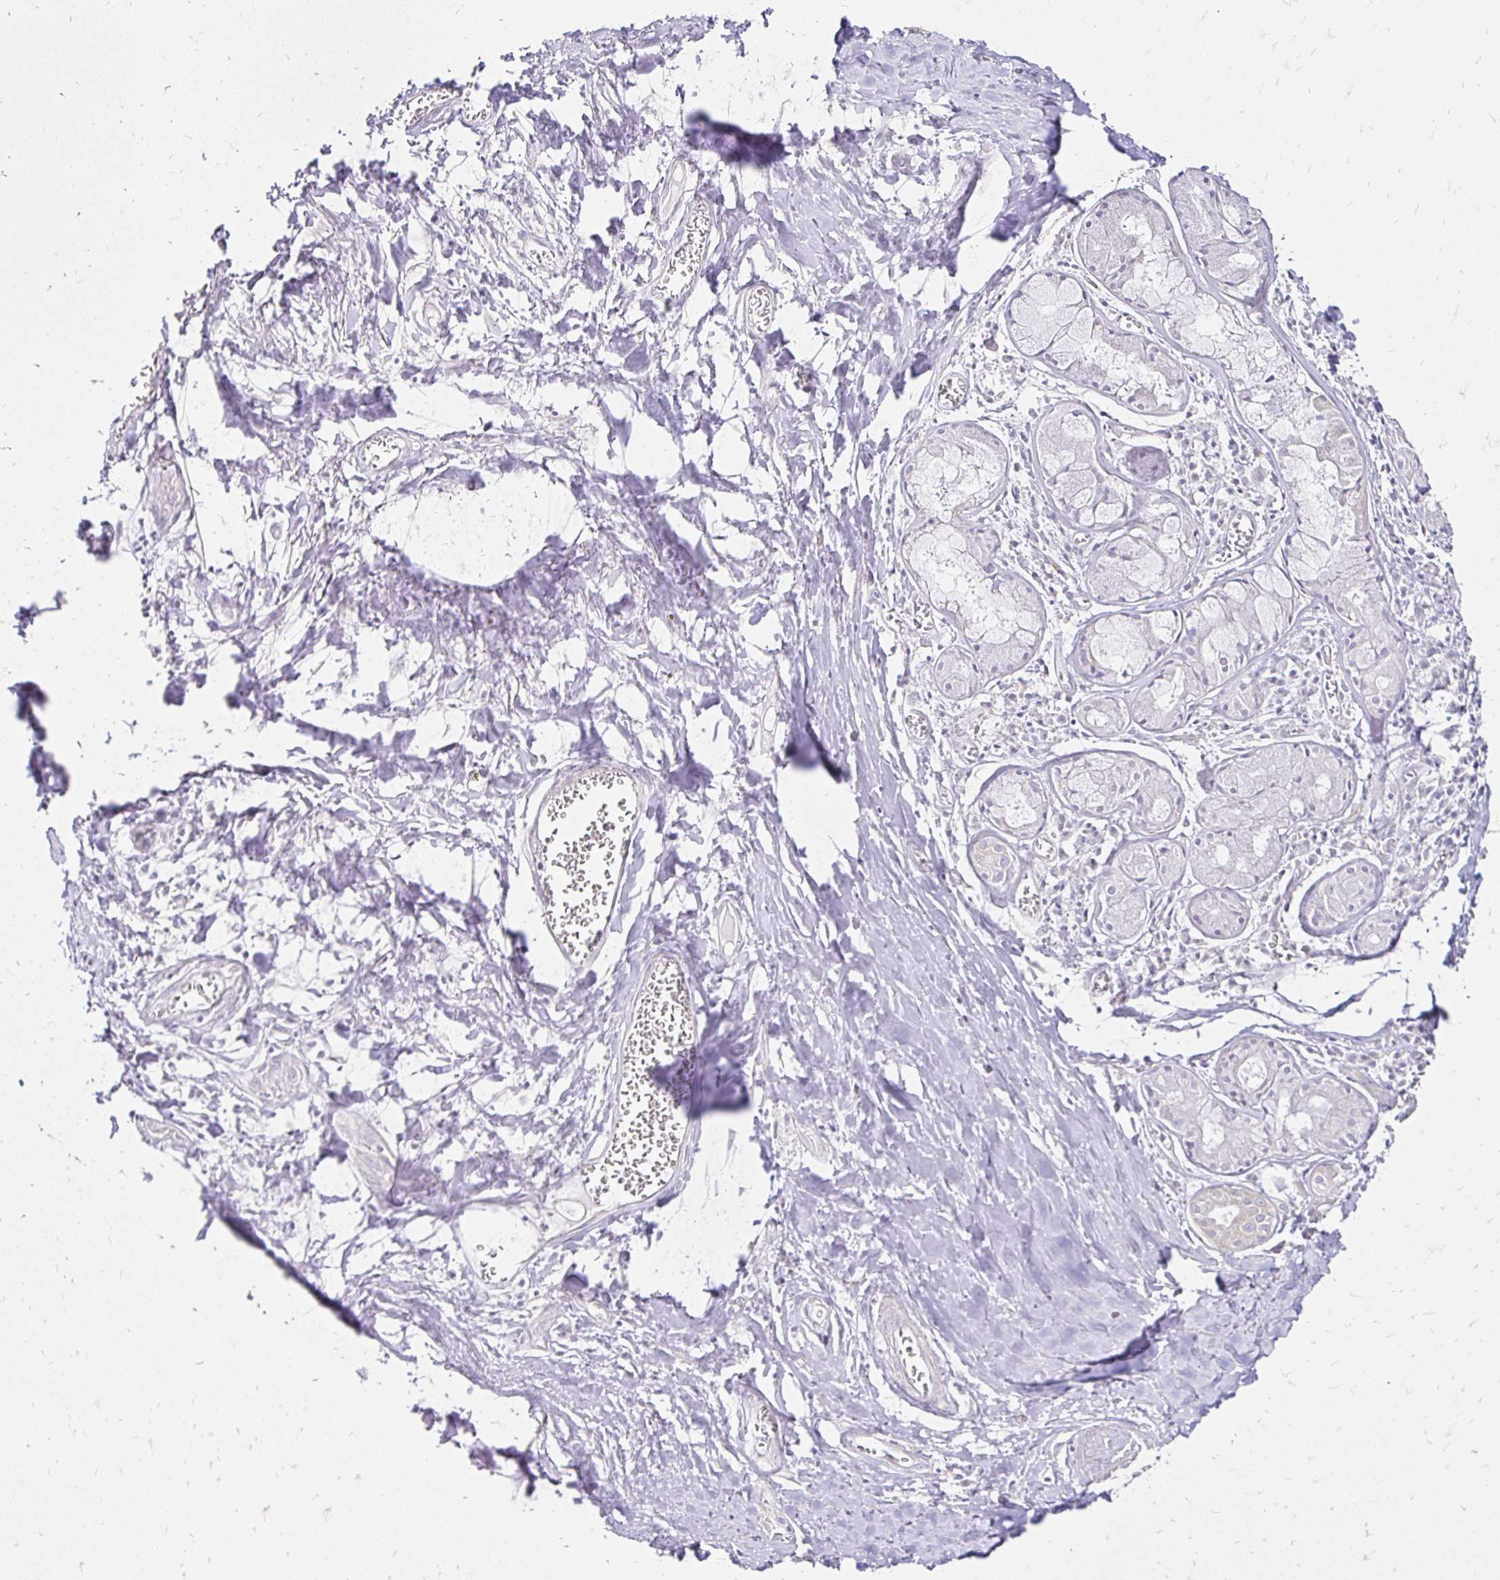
{"staining": {"intensity": "moderate", "quantity": "25%-75%", "location": "cytoplasmic/membranous"}, "tissue": "adipose tissue", "cell_type": "Adipocytes", "image_type": "normal", "snomed": [{"axis": "morphology", "description": "Normal tissue, NOS"}, {"axis": "topography", "description": "Cartilage tissue"}], "caption": "DAB immunohistochemical staining of benign adipose tissue reveals moderate cytoplasmic/membranous protein positivity in about 25%-75% of adipocytes.", "gene": "ZW10", "patient": {"sex": "male", "age": 57}}